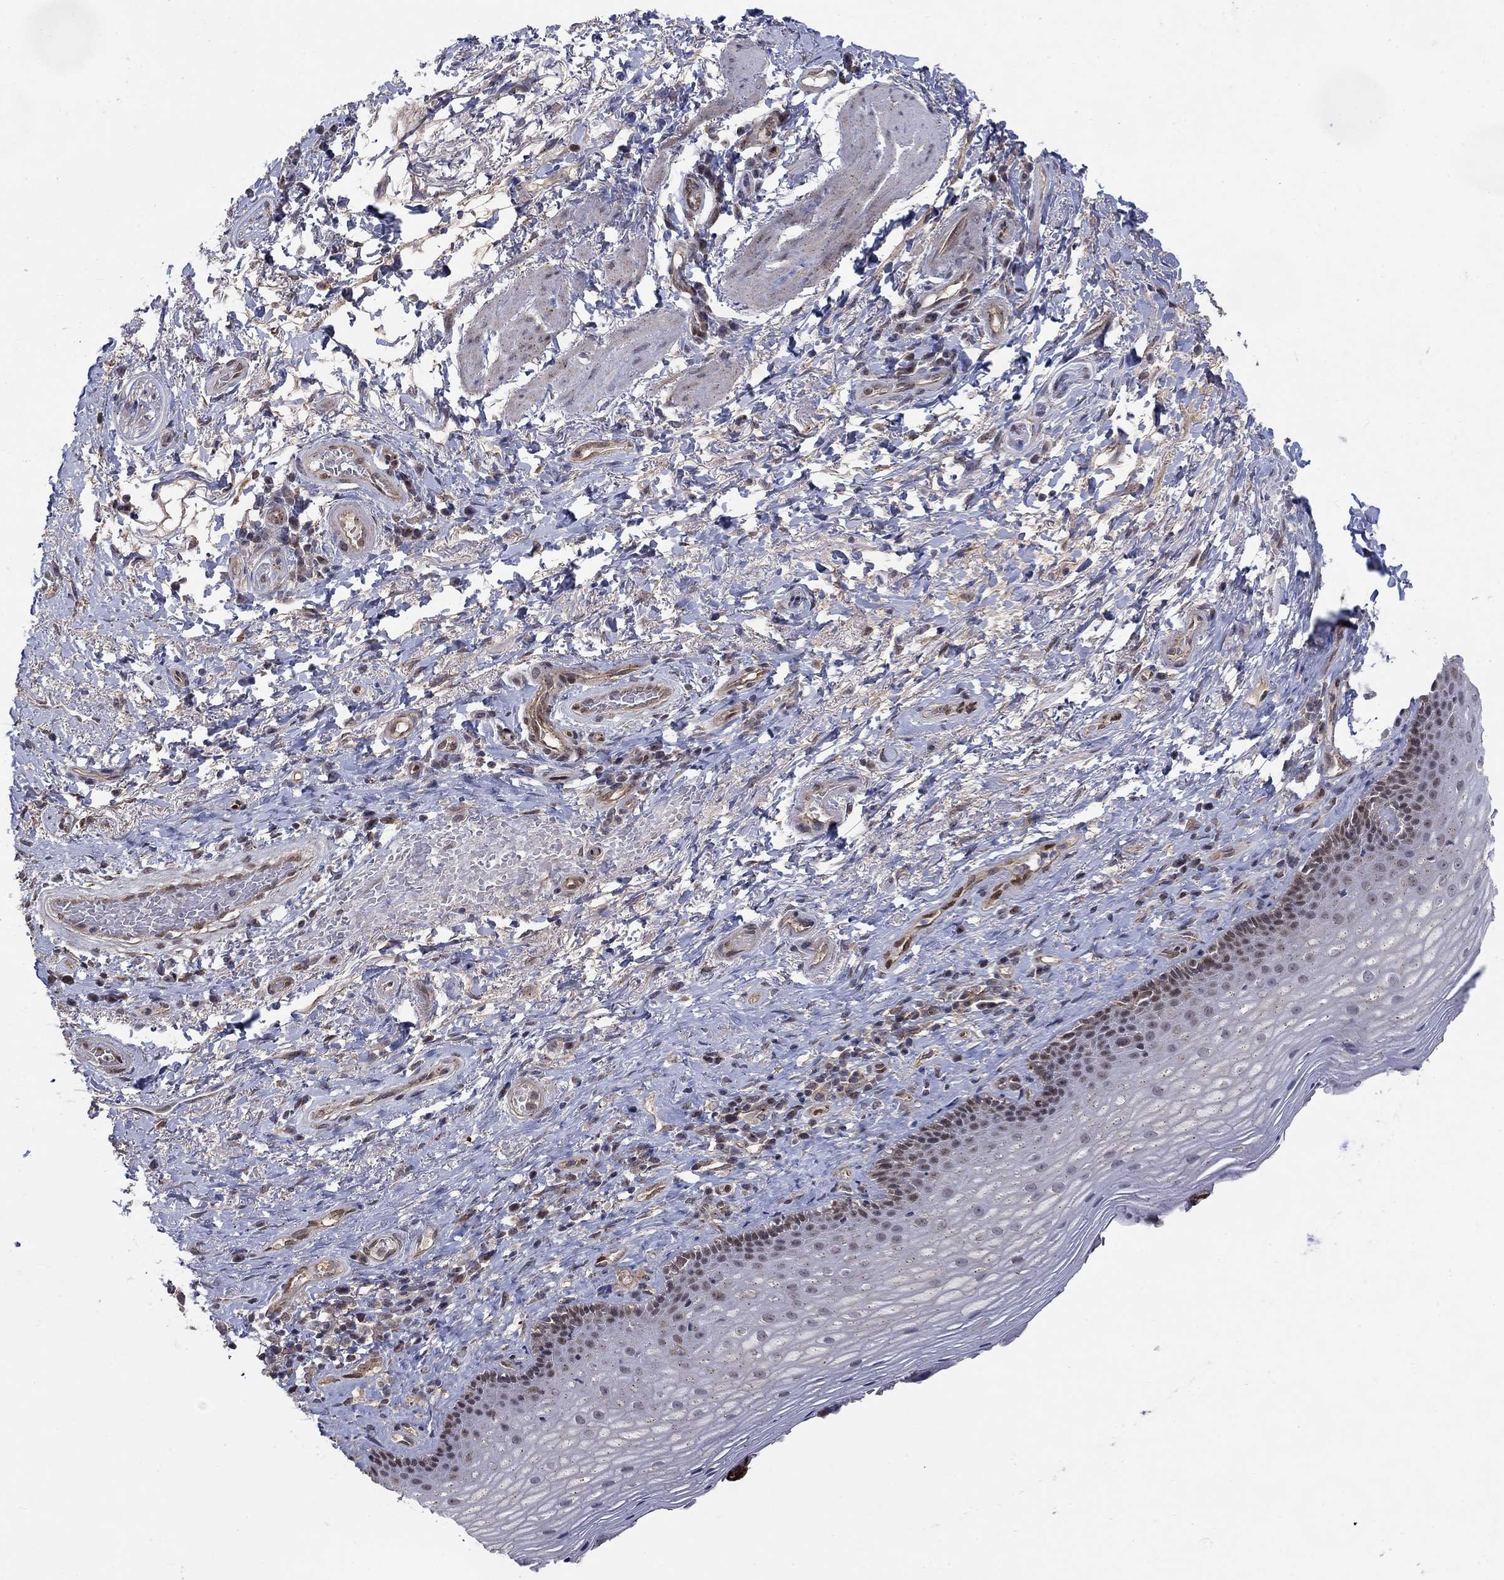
{"staining": {"intensity": "moderate", "quantity": "25%-75%", "location": "cytoplasmic/membranous,nuclear"}, "tissue": "skin", "cell_type": "Epidermal cells", "image_type": "normal", "snomed": [{"axis": "morphology", "description": "Normal tissue, NOS"}, {"axis": "morphology", "description": "Adenocarcinoma, NOS"}, {"axis": "topography", "description": "Rectum"}, {"axis": "topography", "description": "Anal"}], "caption": "DAB immunohistochemical staining of normal skin demonstrates moderate cytoplasmic/membranous,nuclear protein positivity in about 25%-75% of epidermal cells. The protein is shown in brown color, while the nuclei are stained blue.", "gene": "SH3RF1", "patient": {"sex": "female", "age": 68}}